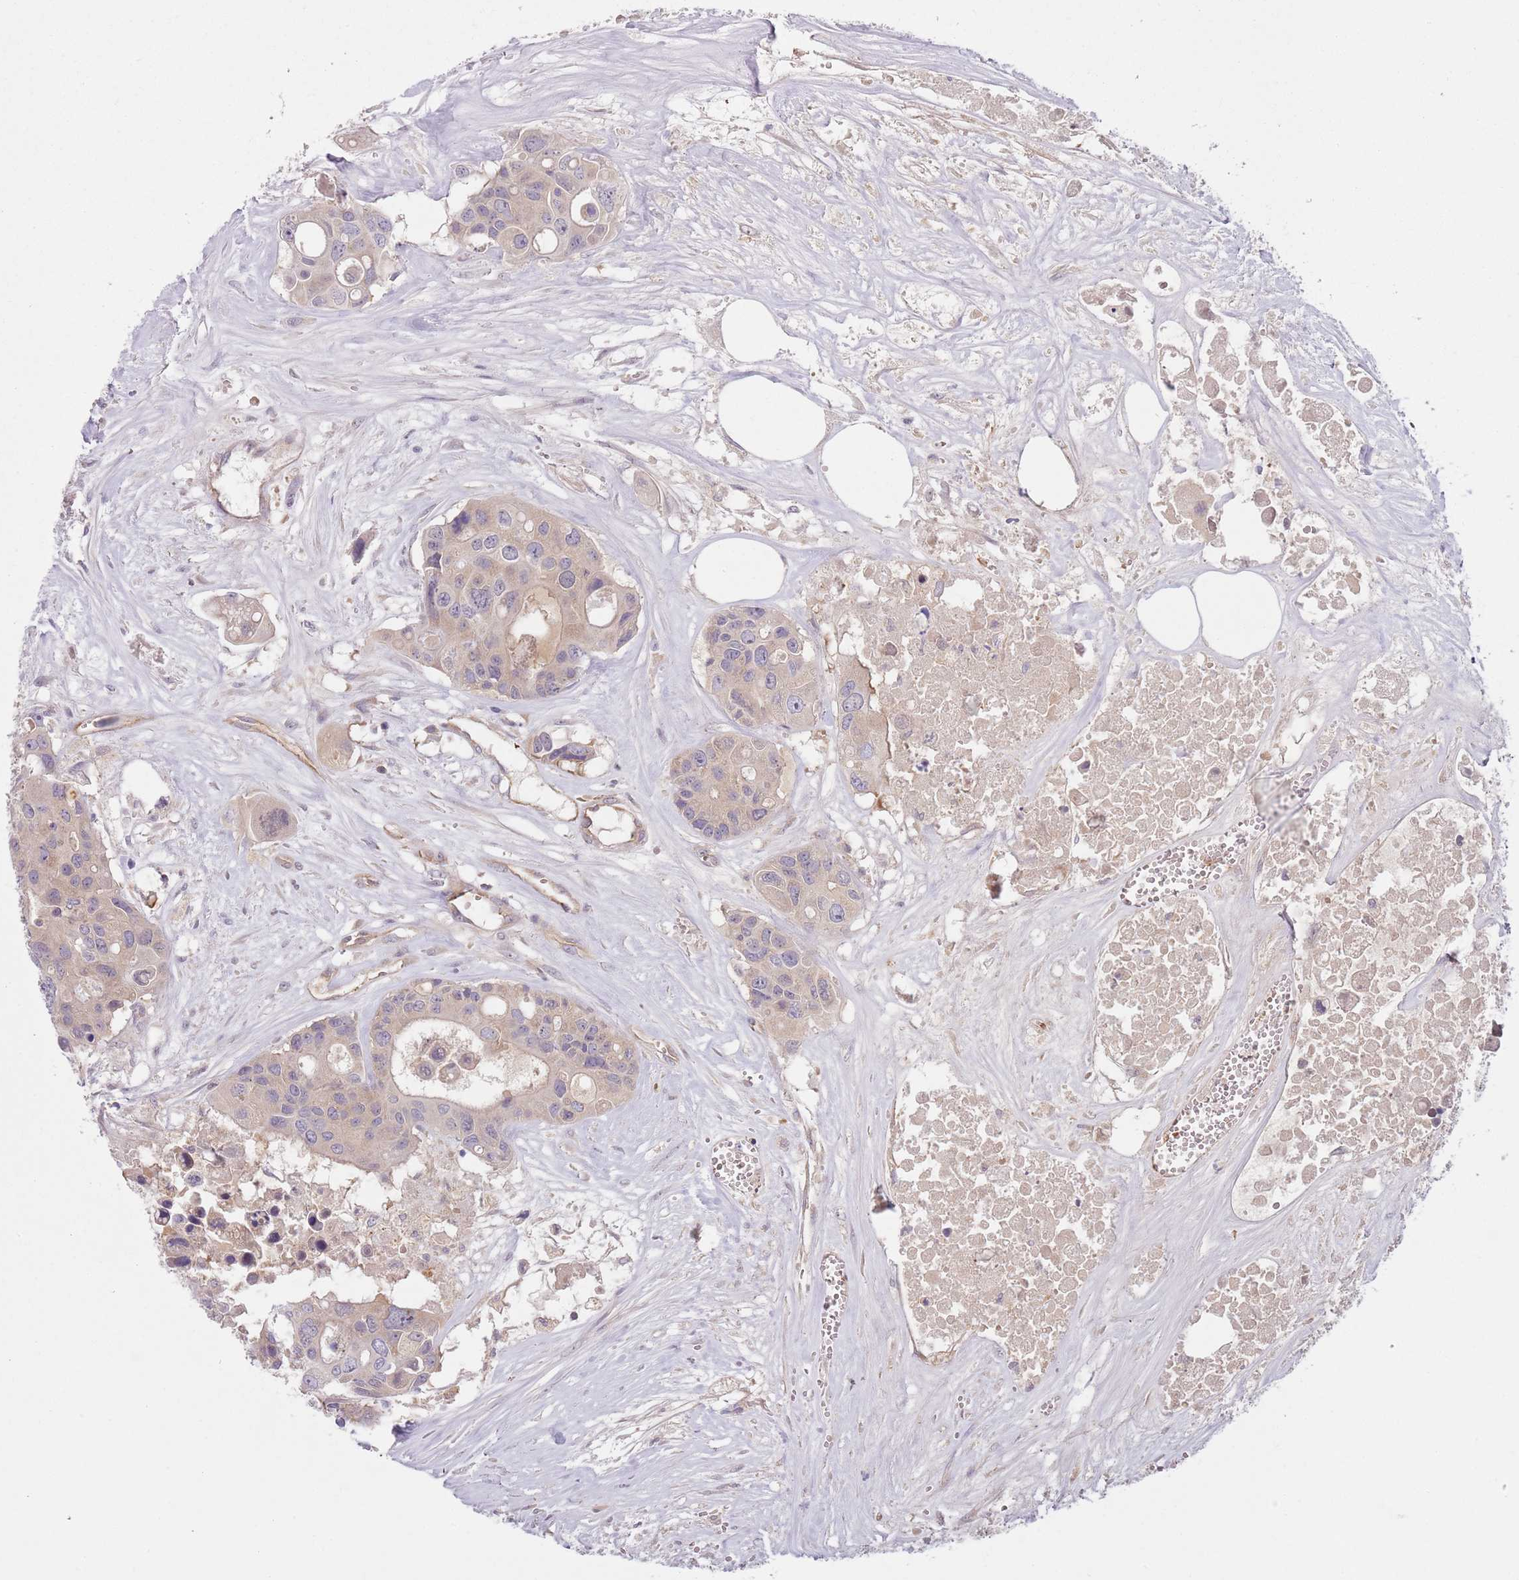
{"staining": {"intensity": "weak", "quantity": "<25%", "location": "cytoplasmic/membranous"}, "tissue": "colorectal cancer", "cell_type": "Tumor cells", "image_type": "cancer", "snomed": [{"axis": "morphology", "description": "Adenocarcinoma, NOS"}, {"axis": "topography", "description": "Colon"}], "caption": "Tumor cells show no significant protein expression in adenocarcinoma (colorectal).", "gene": "SKOR2", "patient": {"sex": "male", "age": 77}}